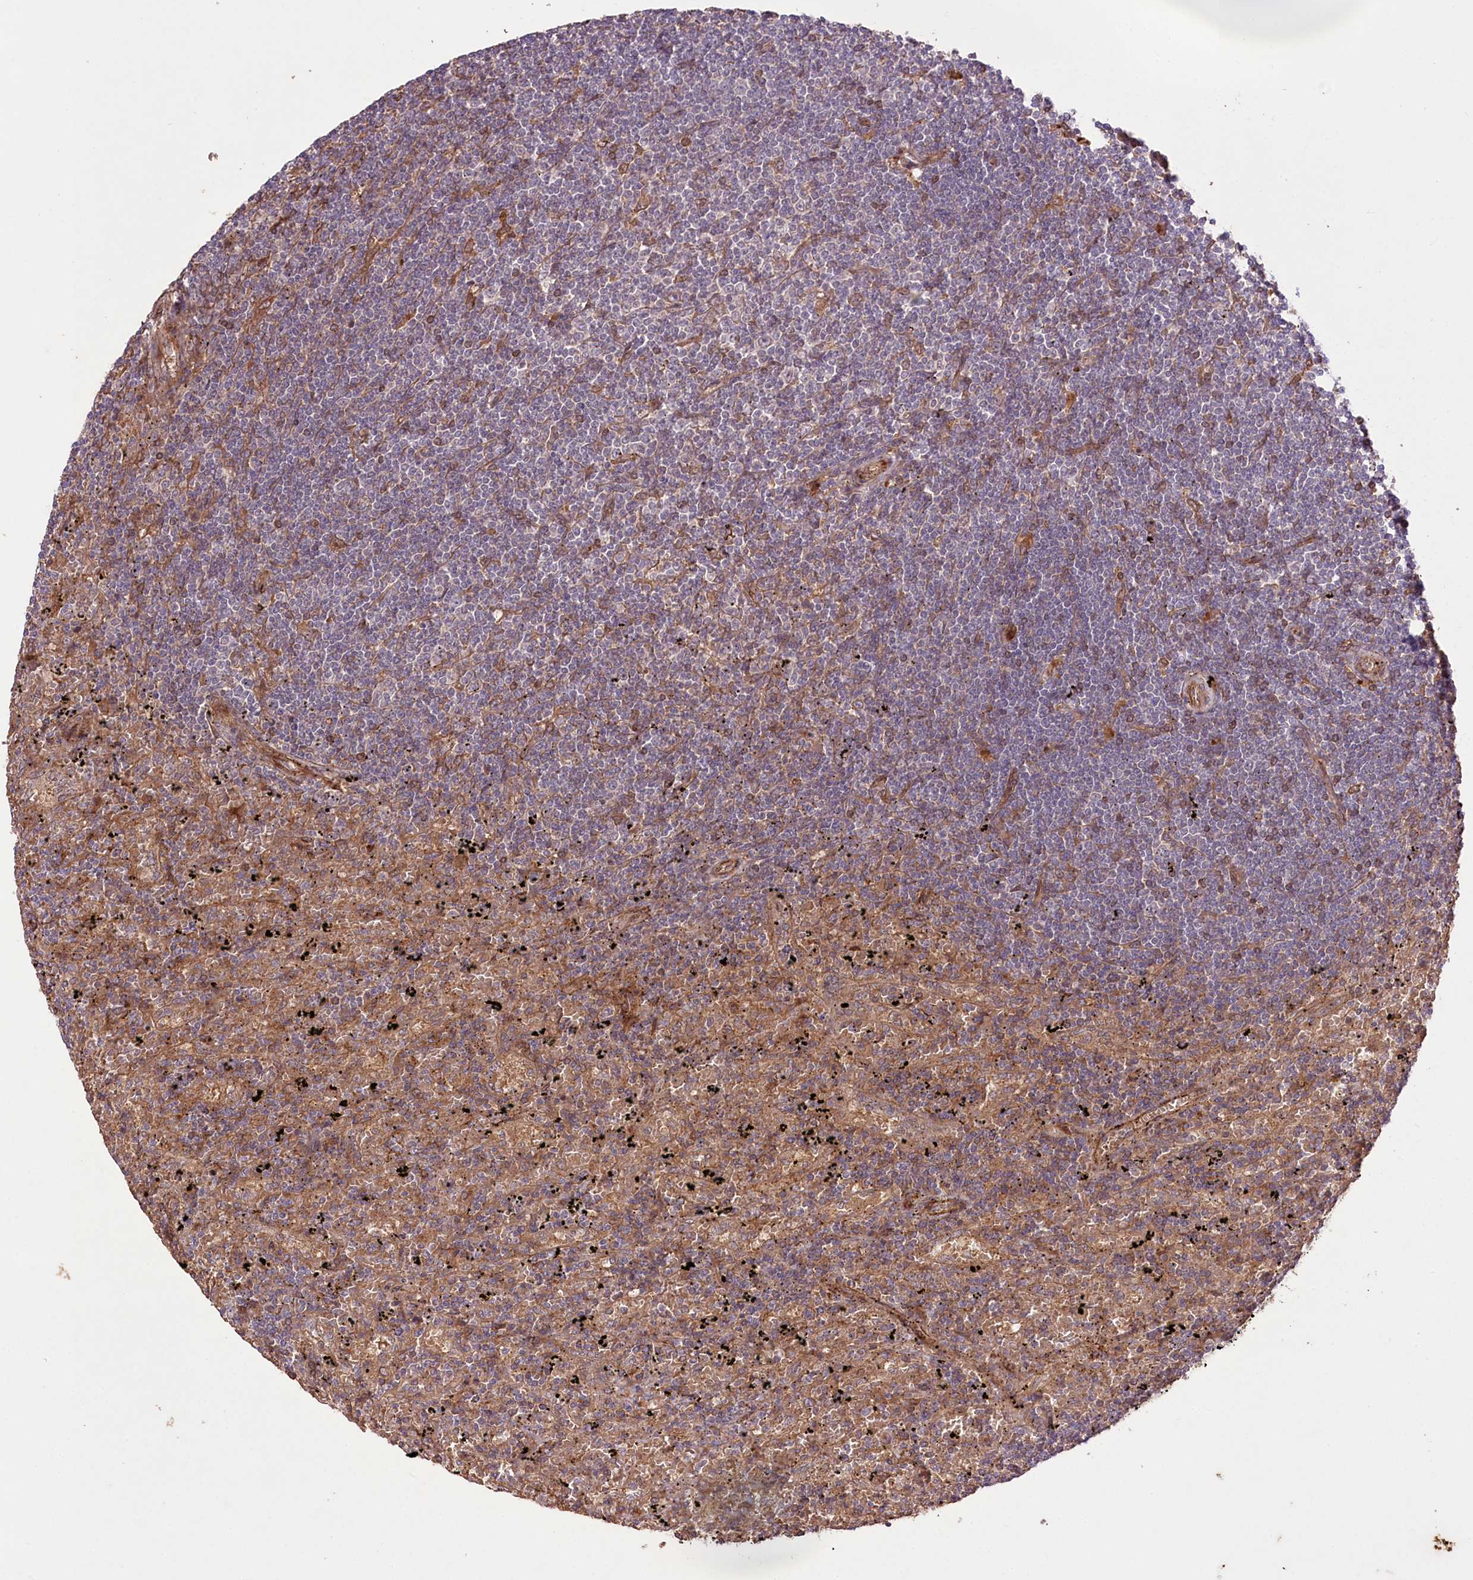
{"staining": {"intensity": "negative", "quantity": "none", "location": "none"}, "tissue": "lymphoma", "cell_type": "Tumor cells", "image_type": "cancer", "snomed": [{"axis": "morphology", "description": "Malignant lymphoma, non-Hodgkin's type, Low grade"}, {"axis": "topography", "description": "Spleen"}], "caption": "A high-resolution histopathology image shows immunohistochemistry staining of malignant lymphoma, non-Hodgkin's type (low-grade), which shows no significant expression in tumor cells.", "gene": "TRUB1", "patient": {"sex": "male", "age": 76}}